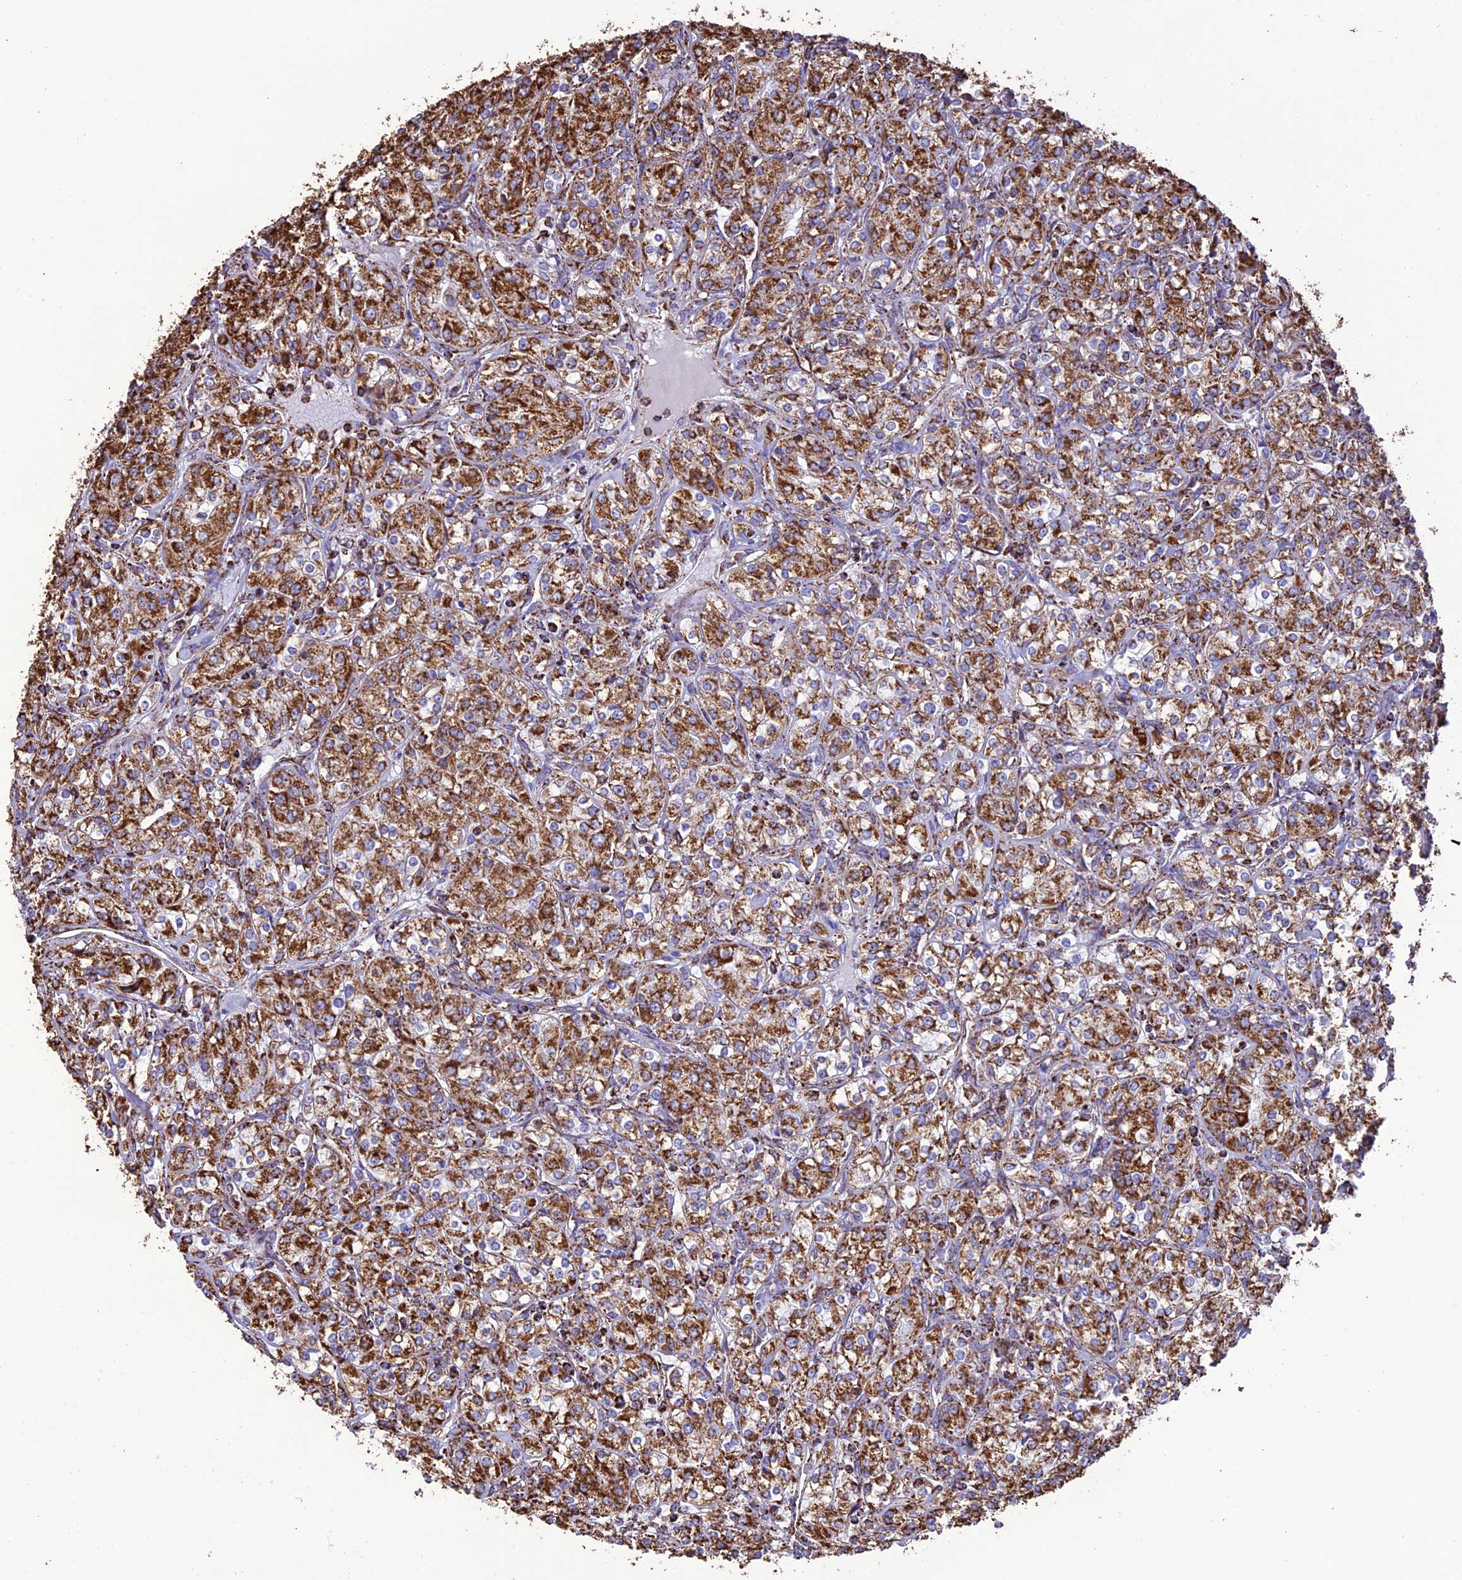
{"staining": {"intensity": "strong", "quantity": ">75%", "location": "cytoplasmic/membranous"}, "tissue": "renal cancer", "cell_type": "Tumor cells", "image_type": "cancer", "snomed": [{"axis": "morphology", "description": "Adenocarcinoma, NOS"}, {"axis": "topography", "description": "Kidney"}], "caption": "The image displays a brown stain indicating the presence of a protein in the cytoplasmic/membranous of tumor cells in renal adenocarcinoma. (Brightfield microscopy of DAB IHC at high magnification).", "gene": "NDUFAF1", "patient": {"sex": "male", "age": 77}}